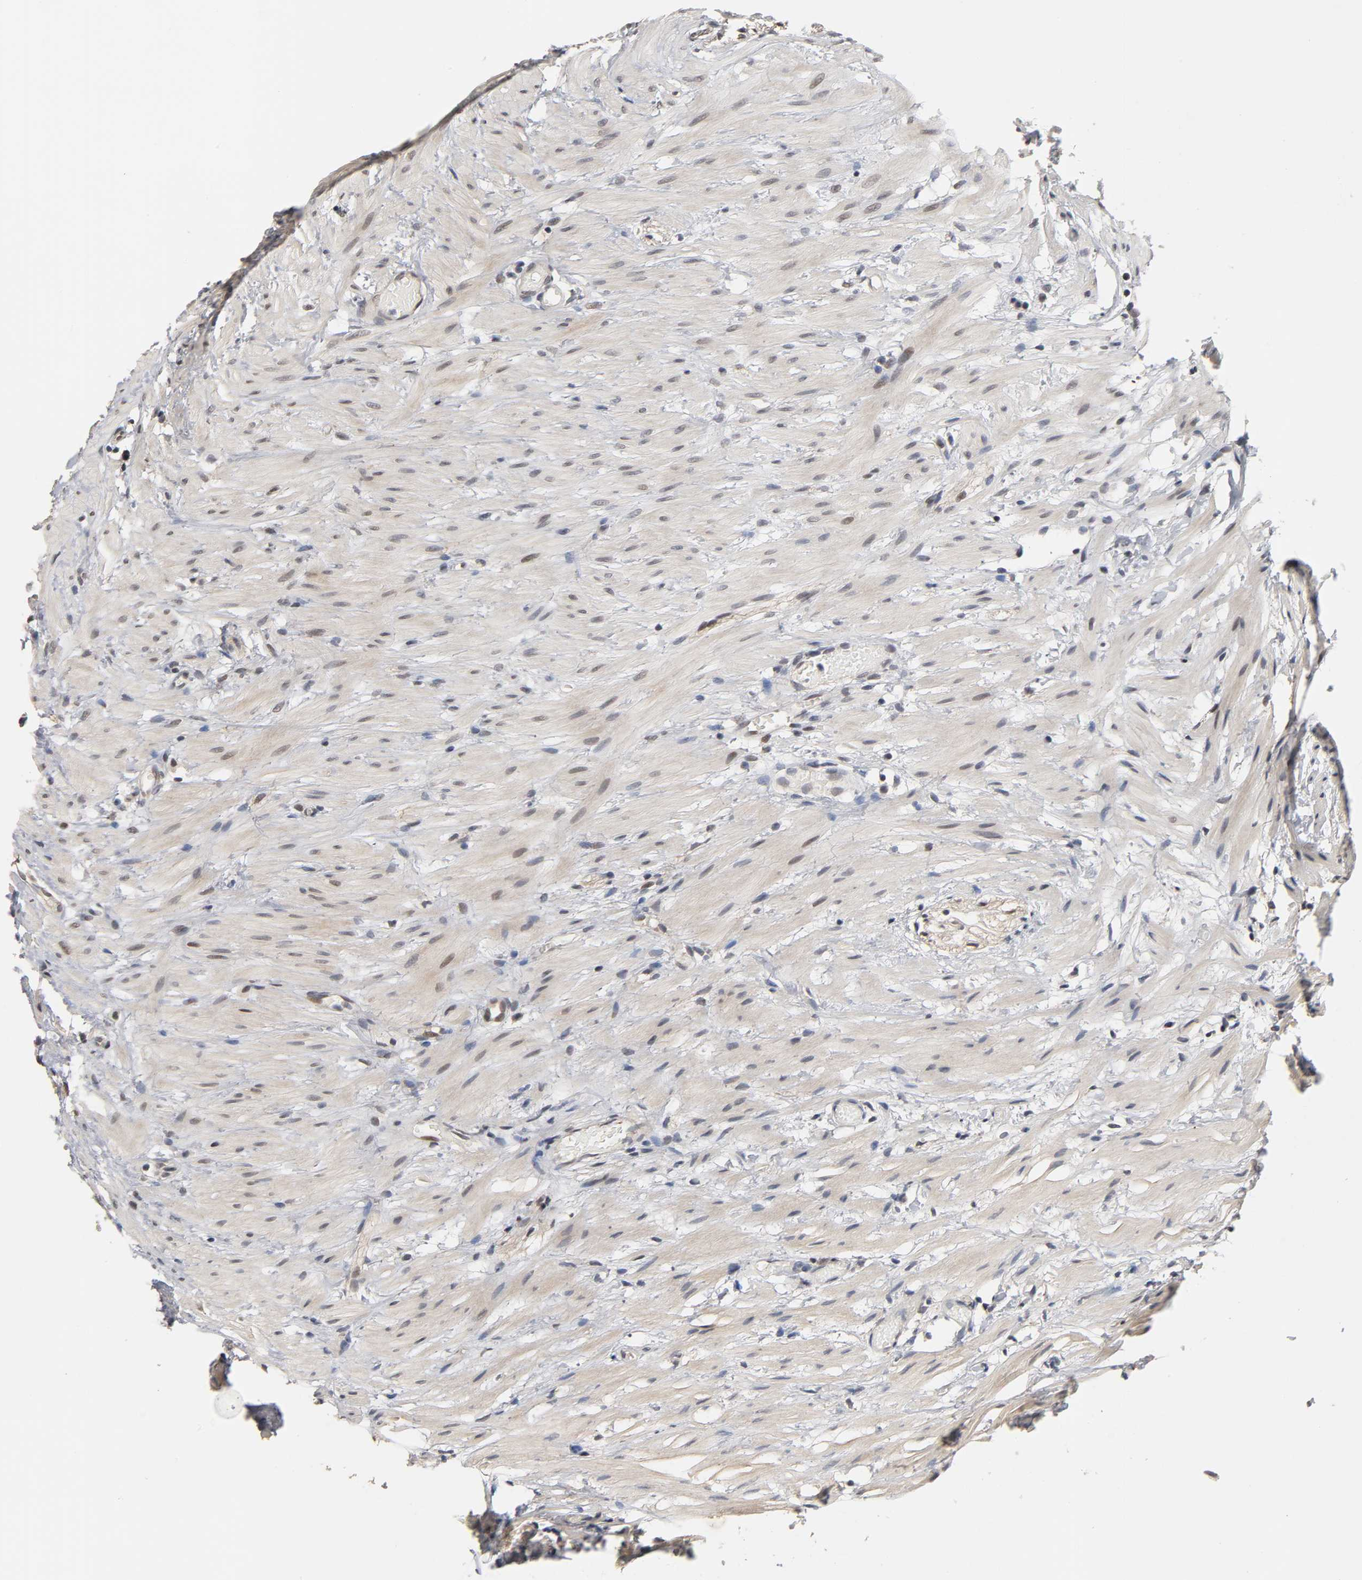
{"staining": {"intensity": "moderate", "quantity": ">75%", "location": "cytoplasmic/membranous"}, "tissue": "colorectal cancer", "cell_type": "Tumor cells", "image_type": "cancer", "snomed": [{"axis": "morphology", "description": "Adenocarcinoma, NOS"}, {"axis": "topography", "description": "Colon"}], "caption": "Protein expression by immunohistochemistry (IHC) demonstrates moderate cytoplasmic/membranous expression in about >75% of tumor cells in colorectal cancer.", "gene": "HTR1E", "patient": {"sex": "male", "age": 14}}